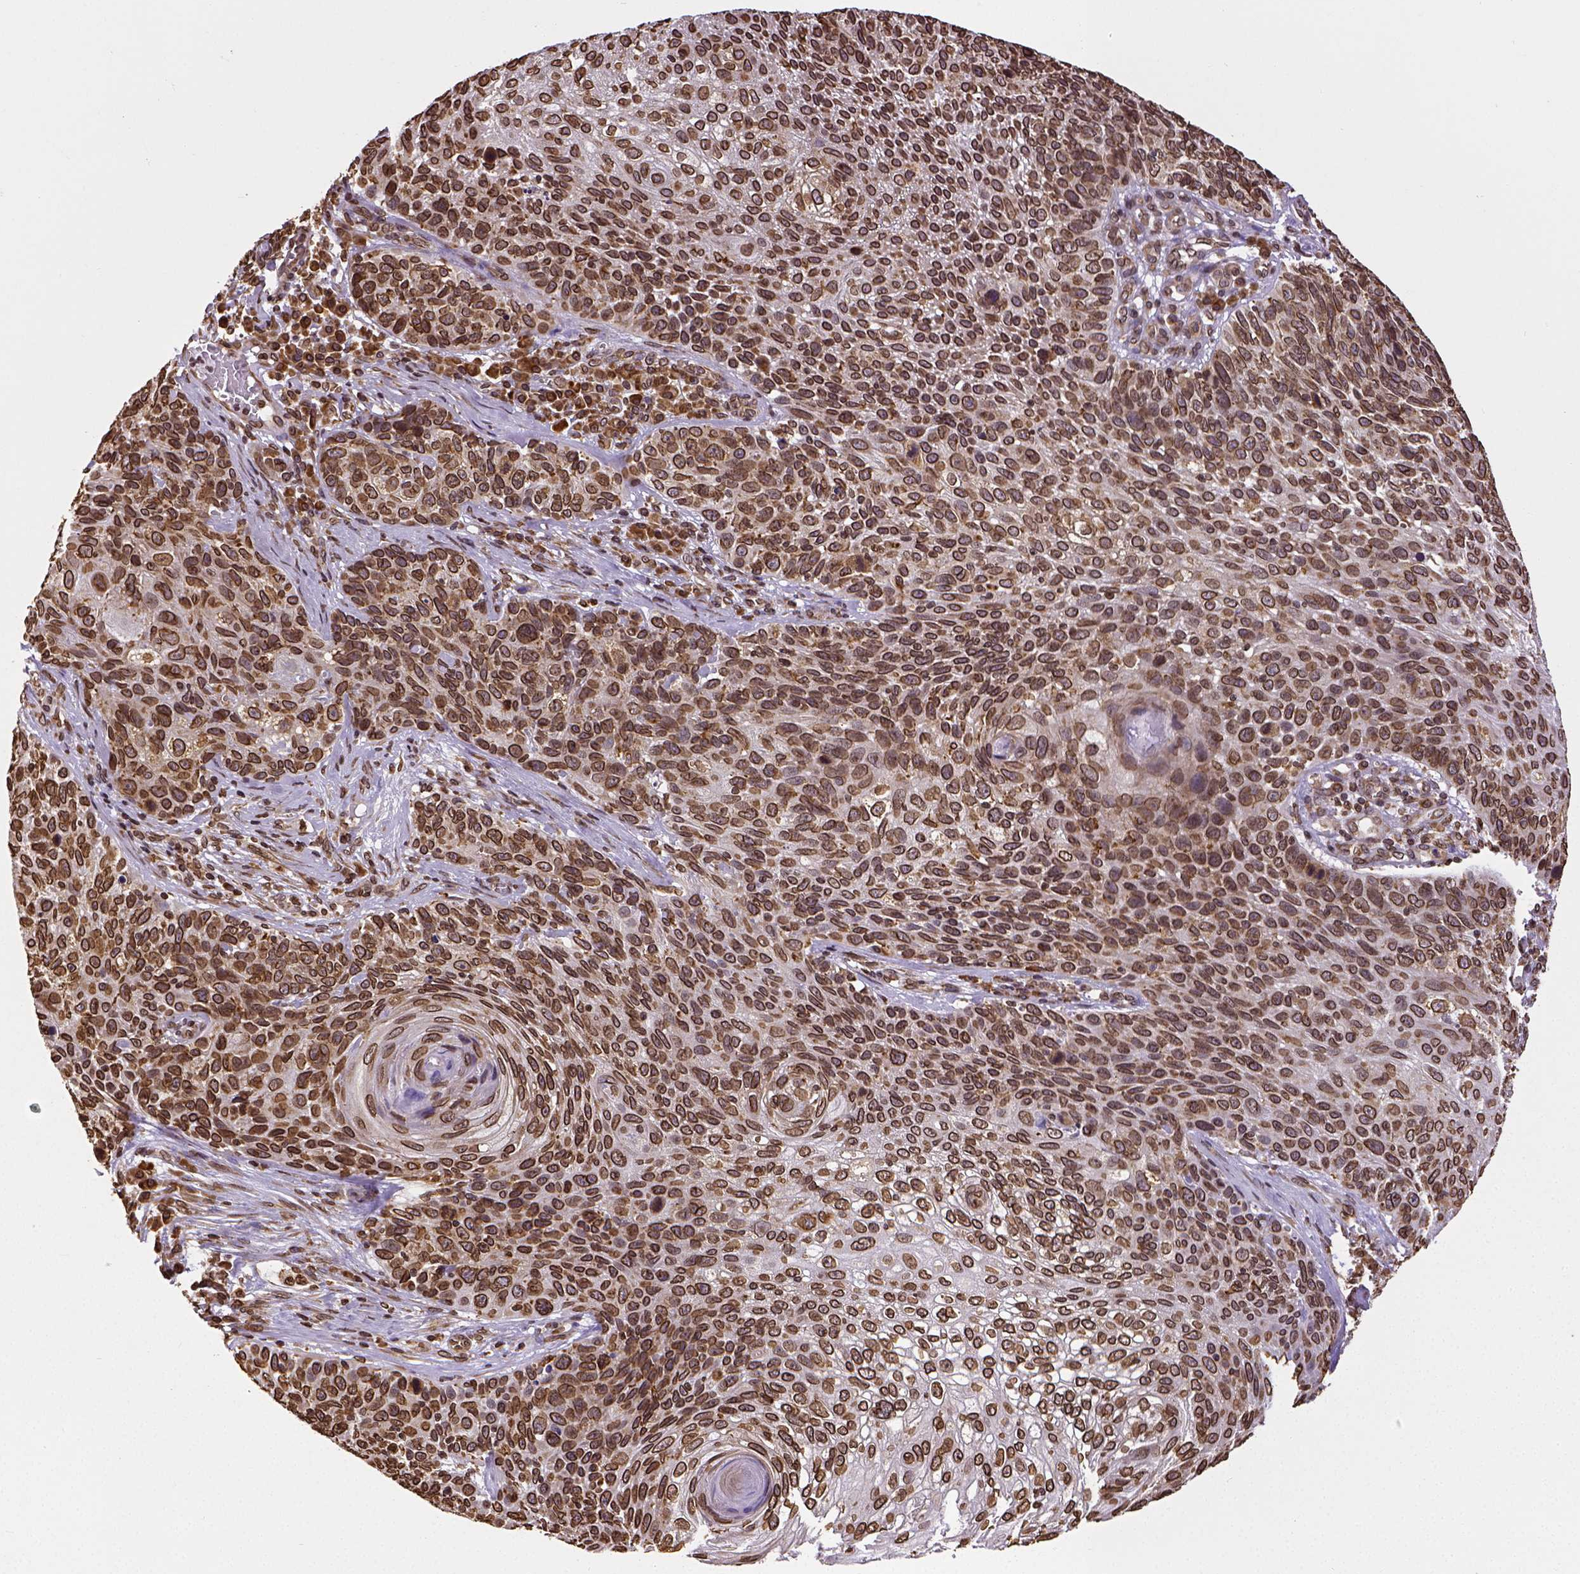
{"staining": {"intensity": "strong", "quantity": ">75%", "location": "cytoplasmic/membranous,nuclear"}, "tissue": "skin cancer", "cell_type": "Tumor cells", "image_type": "cancer", "snomed": [{"axis": "morphology", "description": "Squamous cell carcinoma, NOS"}, {"axis": "topography", "description": "Skin"}], "caption": "IHC micrograph of skin cancer (squamous cell carcinoma) stained for a protein (brown), which shows high levels of strong cytoplasmic/membranous and nuclear positivity in approximately >75% of tumor cells.", "gene": "MTDH", "patient": {"sex": "male", "age": 92}}